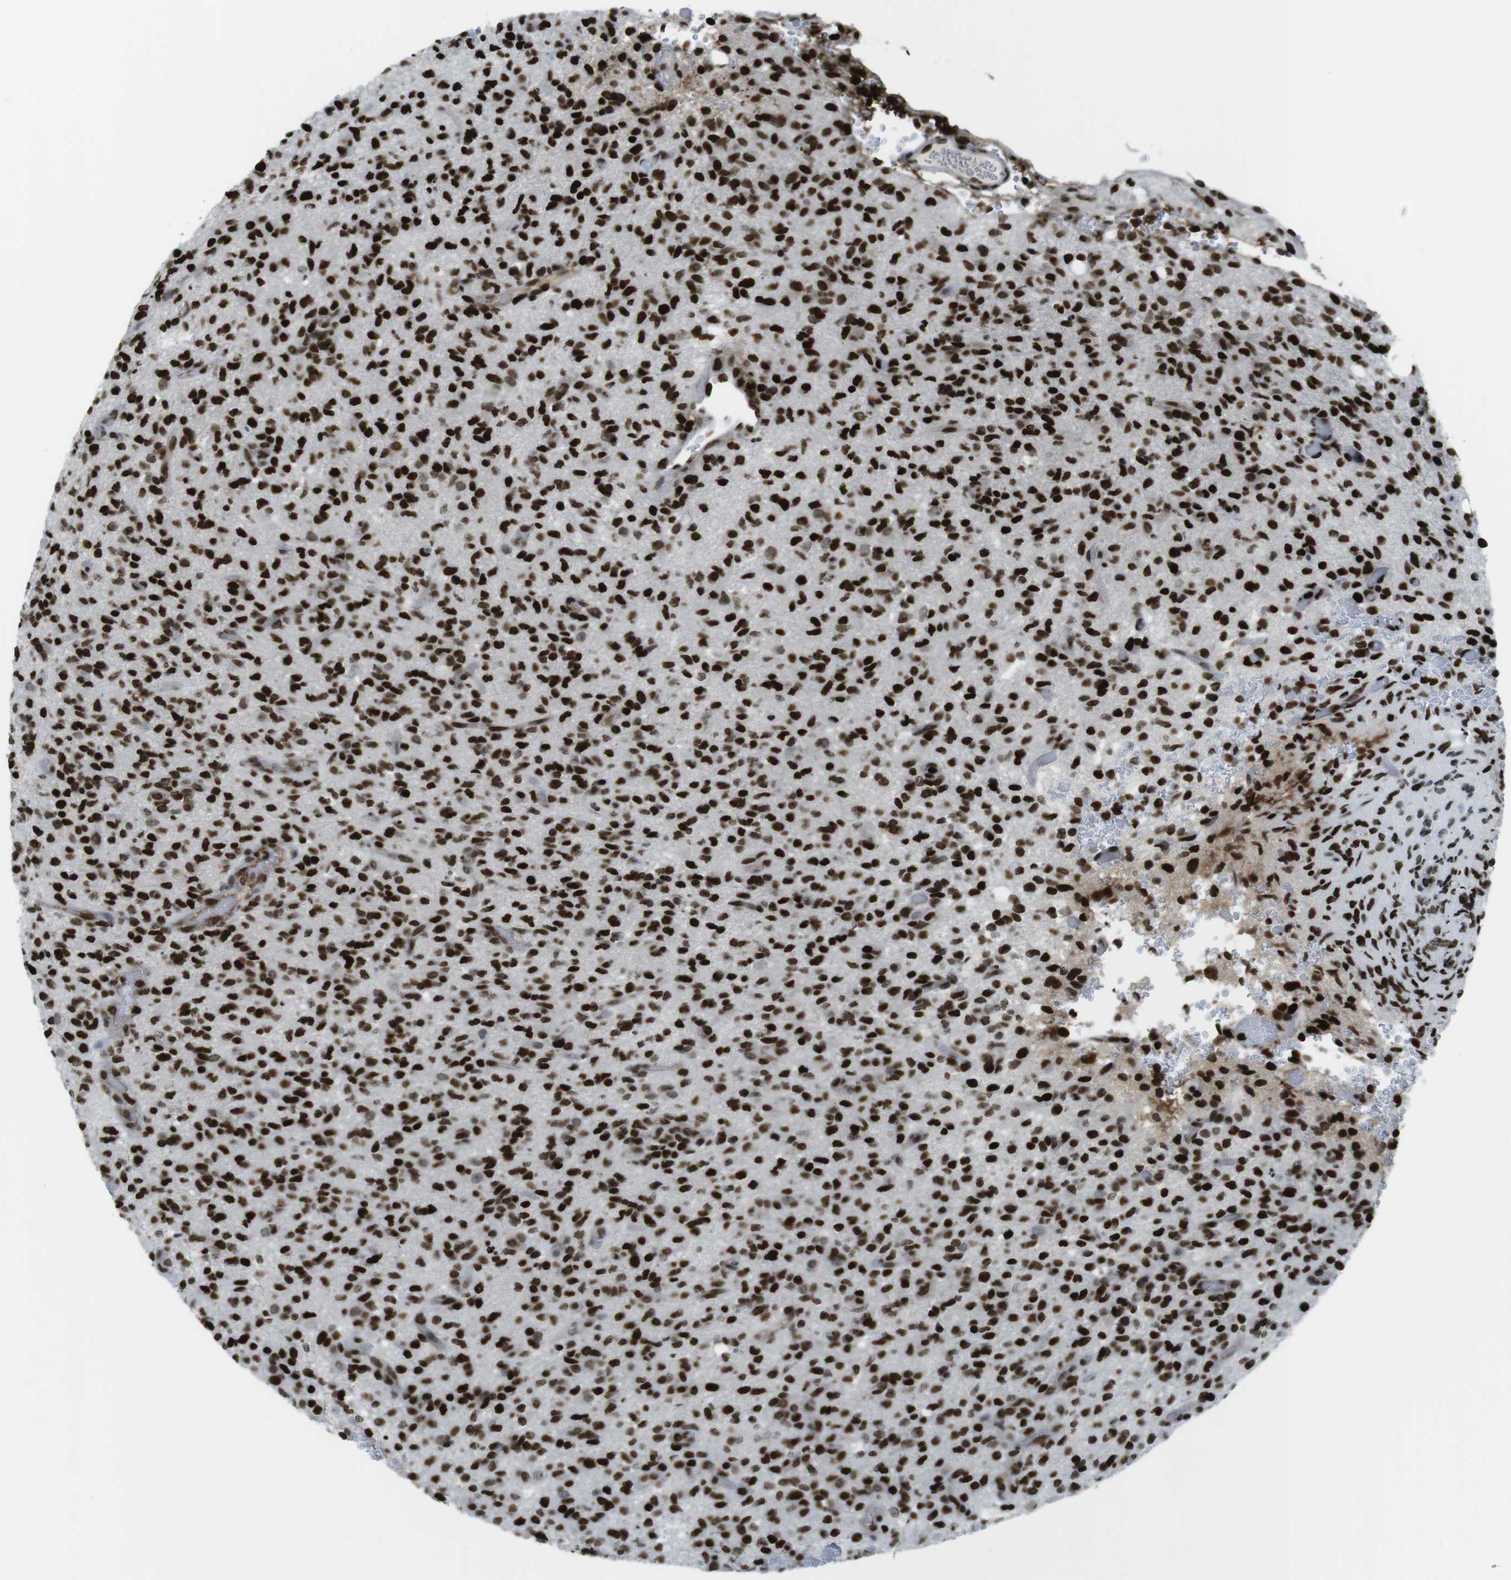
{"staining": {"intensity": "strong", "quantity": ">75%", "location": "nuclear"}, "tissue": "glioma", "cell_type": "Tumor cells", "image_type": "cancer", "snomed": [{"axis": "morphology", "description": "Glioma, malignant, High grade"}, {"axis": "topography", "description": "Brain"}], "caption": "IHC (DAB (3,3'-diaminobenzidine)) staining of glioma displays strong nuclear protein positivity in about >75% of tumor cells. The staining is performed using DAB (3,3'-diaminobenzidine) brown chromogen to label protein expression. The nuclei are counter-stained blue using hematoxylin.", "gene": "H2AC8", "patient": {"sex": "male", "age": 71}}